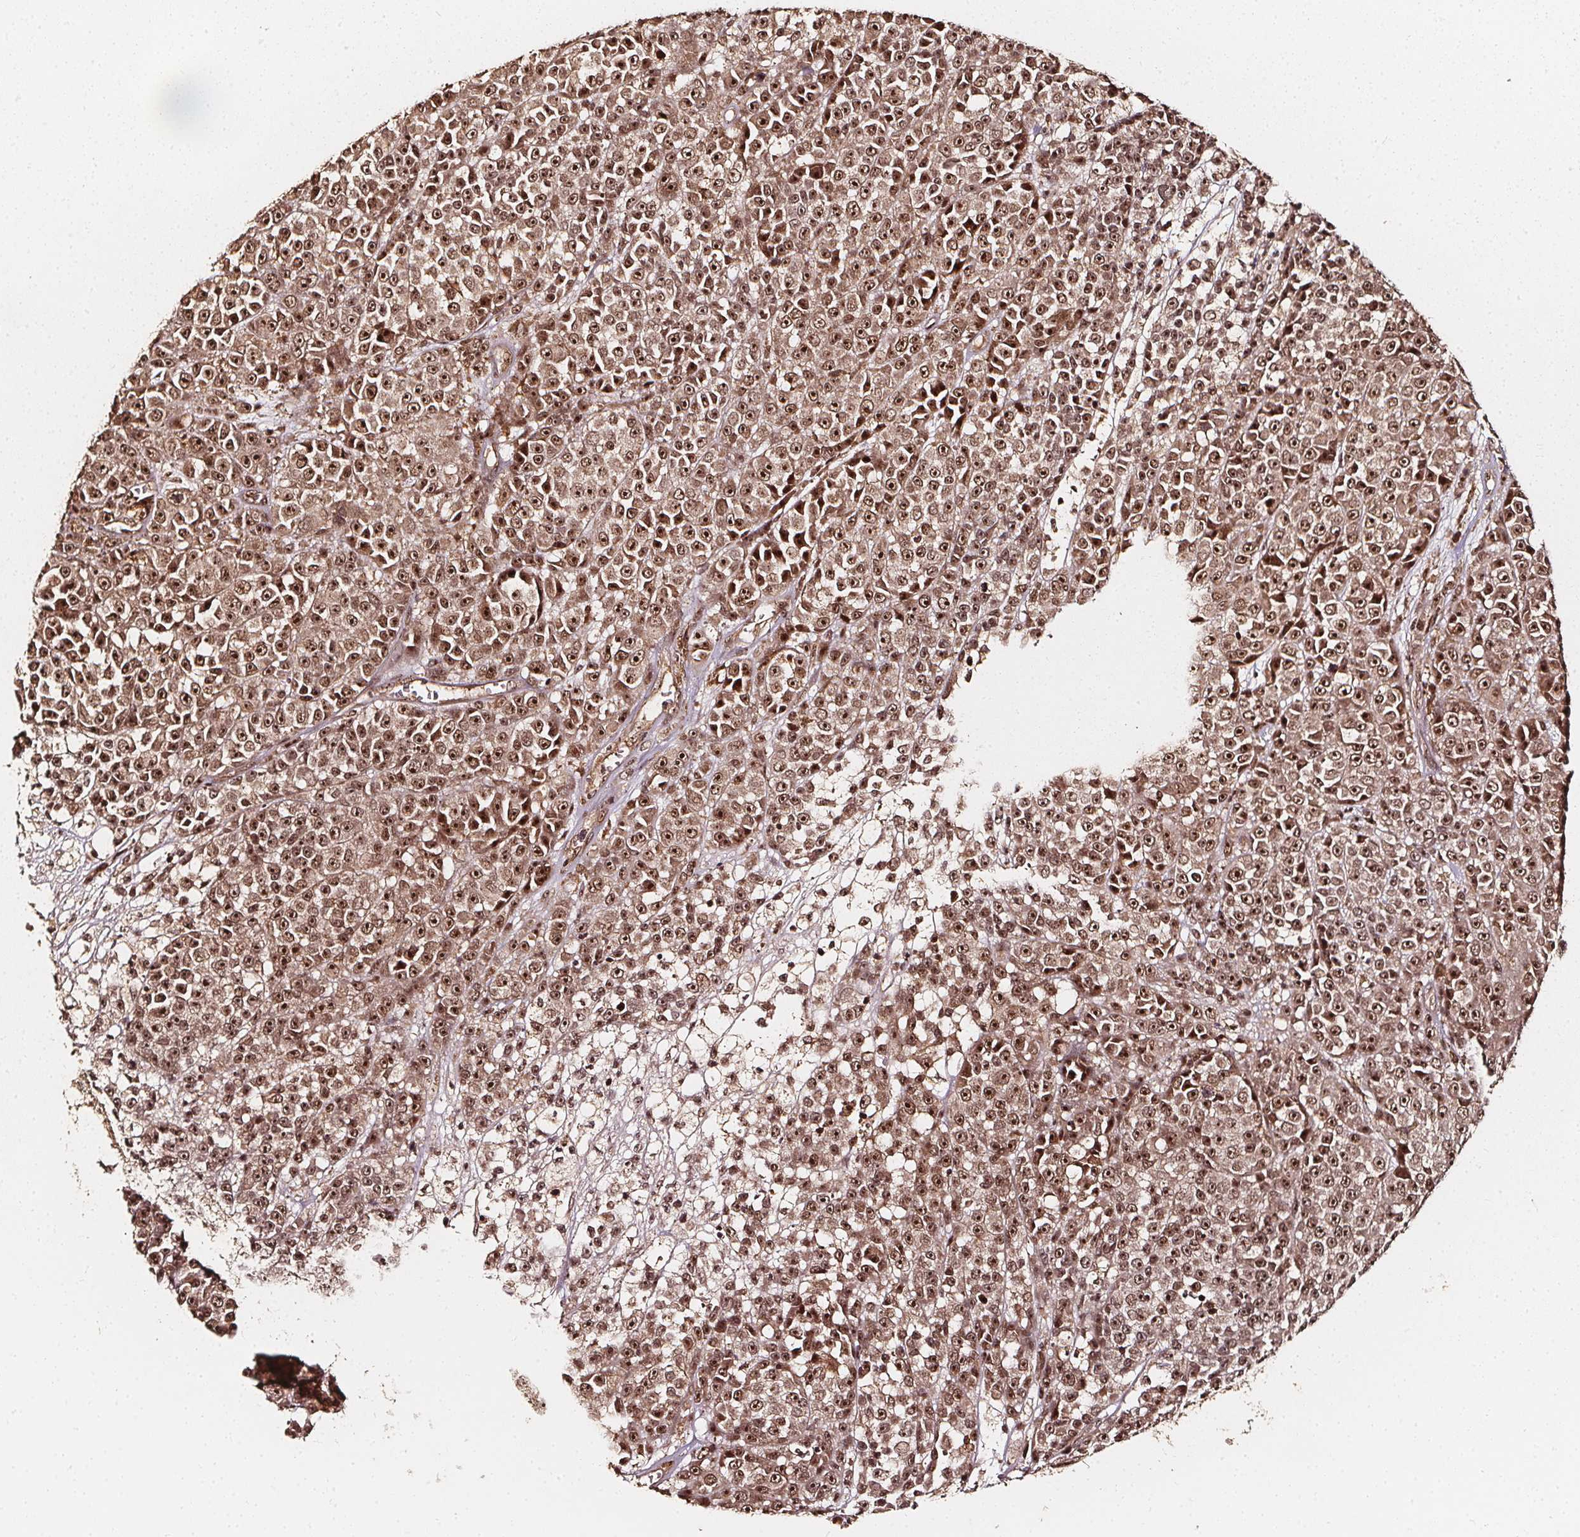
{"staining": {"intensity": "moderate", "quantity": ">75%", "location": "cytoplasmic/membranous,nuclear"}, "tissue": "melanoma", "cell_type": "Tumor cells", "image_type": "cancer", "snomed": [{"axis": "morphology", "description": "Malignant melanoma, NOS"}, {"axis": "topography", "description": "Skin"}, {"axis": "topography", "description": "Skin of back"}], "caption": "Moderate cytoplasmic/membranous and nuclear expression is appreciated in approximately >75% of tumor cells in melanoma. Using DAB (3,3'-diaminobenzidine) (brown) and hematoxylin (blue) stains, captured at high magnification using brightfield microscopy.", "gene": "EXOSC9", "patient": {"sex": "male", "age": 91}}